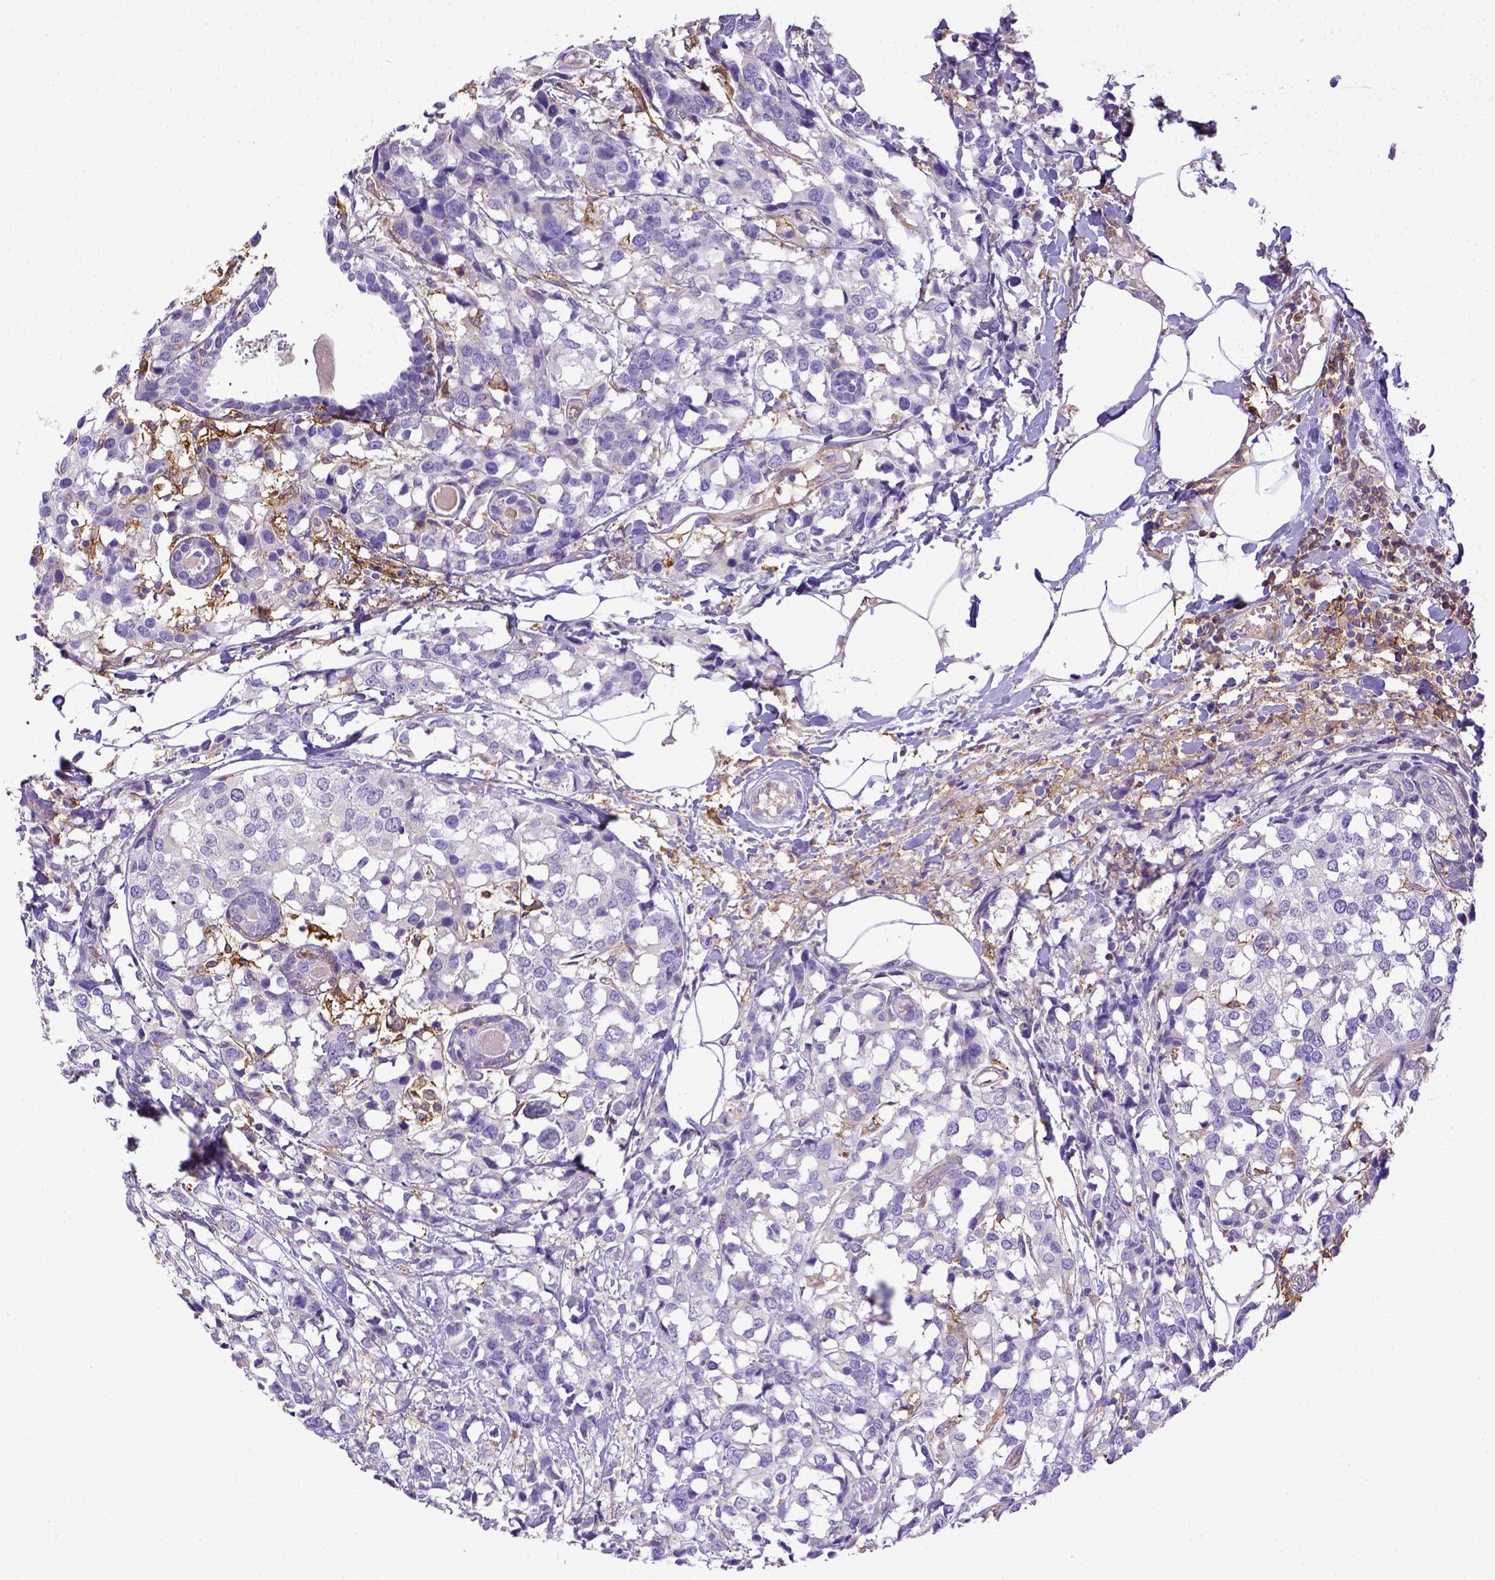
{"staining": {"intensity": "negative", "quantity": "none", "location": "none"}, "tissue": "breast cancer", "cell_type": "Tumor cells", "image_type": "cancer", "snomed": [{"axis": "morphology", "description": "Lobular carcinoma"}, {"axis": "topography", "description": "Breast"}], "caption": "This is an immunohistochemistry photomicrograph of human breast cancer. There is no positivity in tumor cells.", "gene": "CD40", "patient": {"sex": "female", "age": 59}}